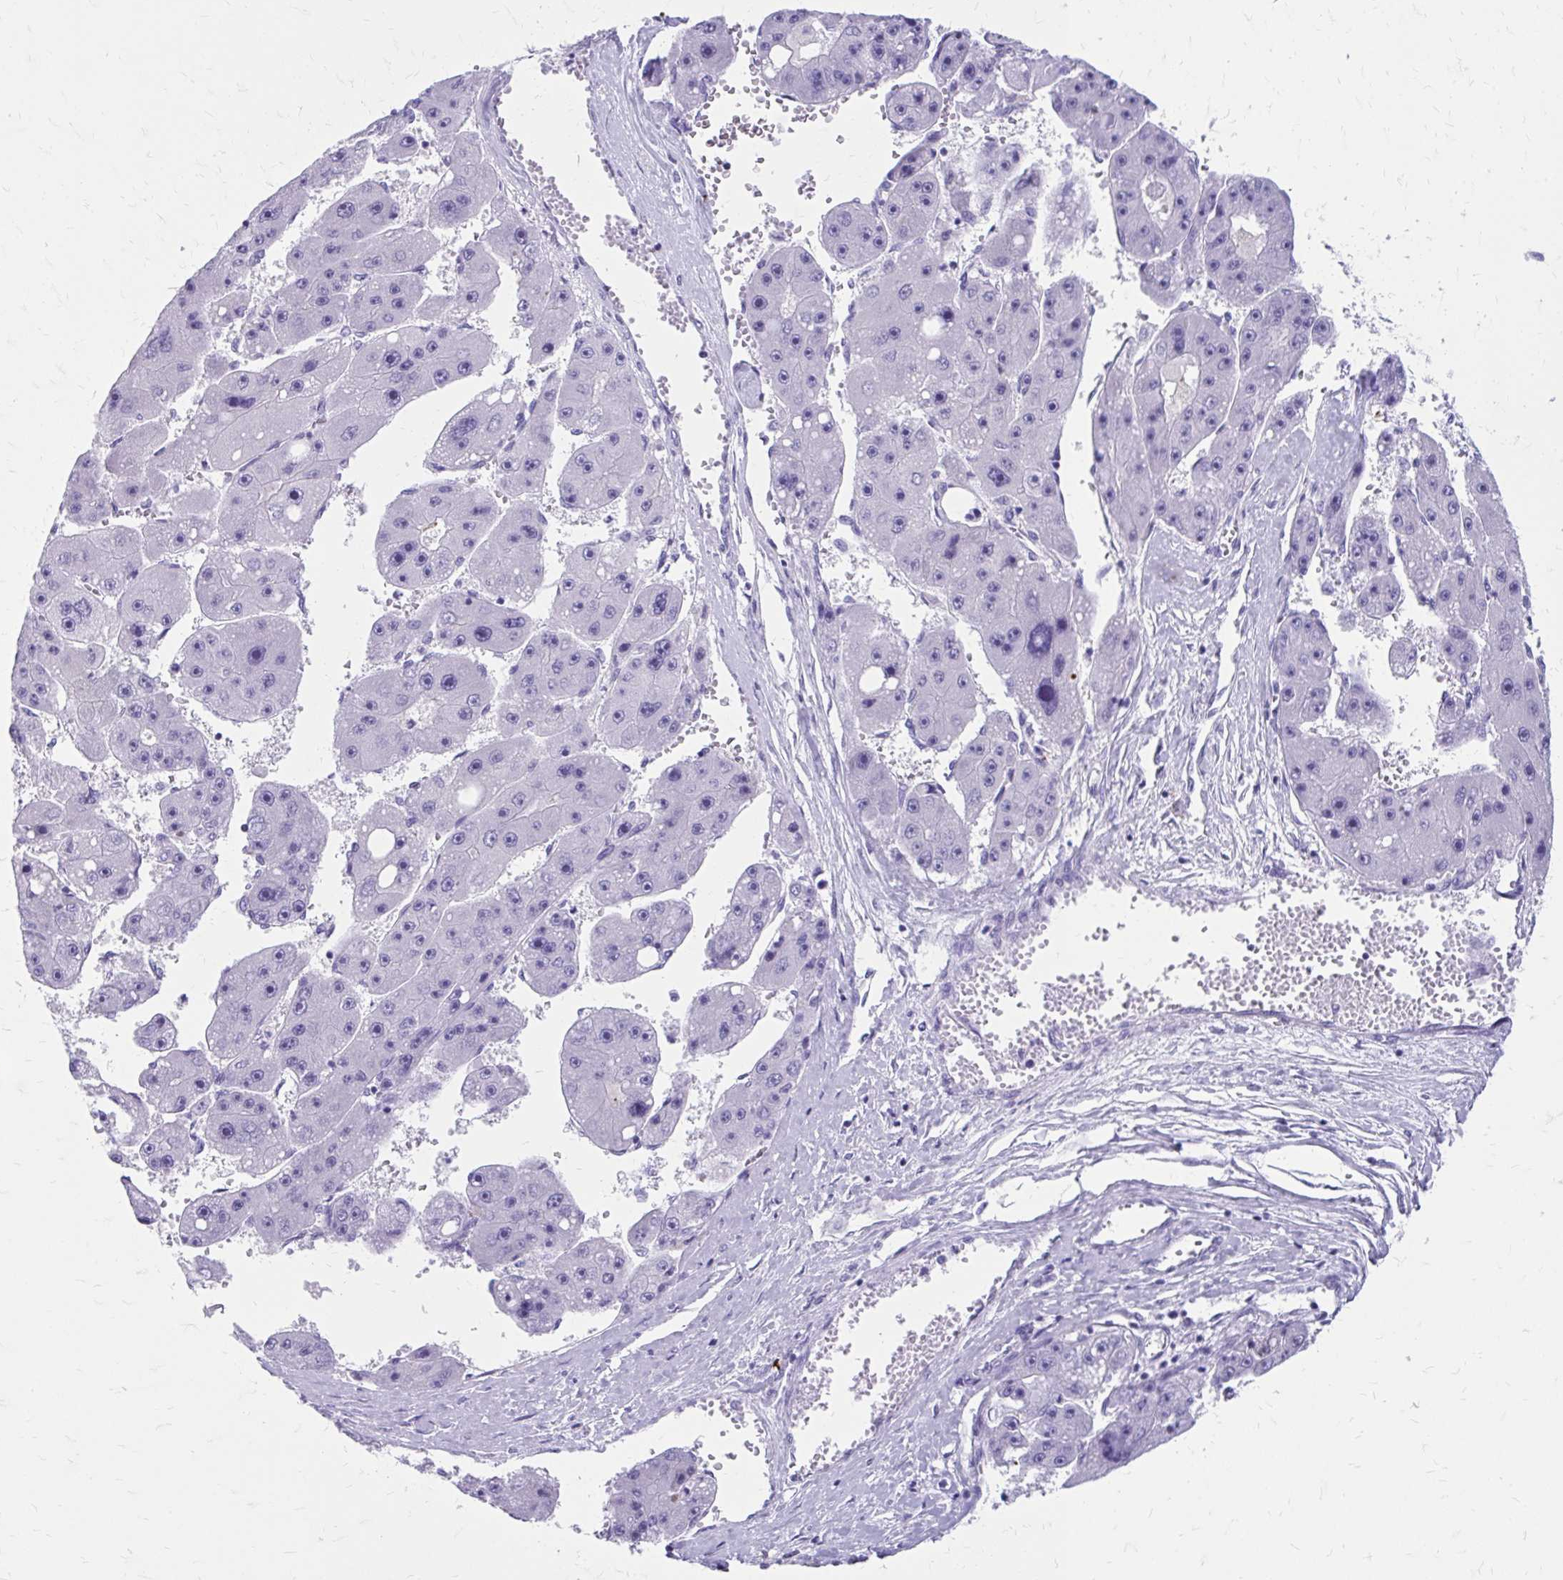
{"staining": {"intensity": "negative", "quantity": "none", "location": "none"}, "tissue": "liver cancer", "cell_type": "Tumor cells", "image_type": "cancer", "snomed": [{"axis": "morphology", "description": "Carcinoma, Hepatocellular, NOS"}, {"axis": "topography", "description": "Liver"}], "caption": "IHC of liver hepatocellular carcinoma exhibits no positivity in tumor cells.", "gene": "SATL1", "patient": {"sex": "female", "age": 61}}